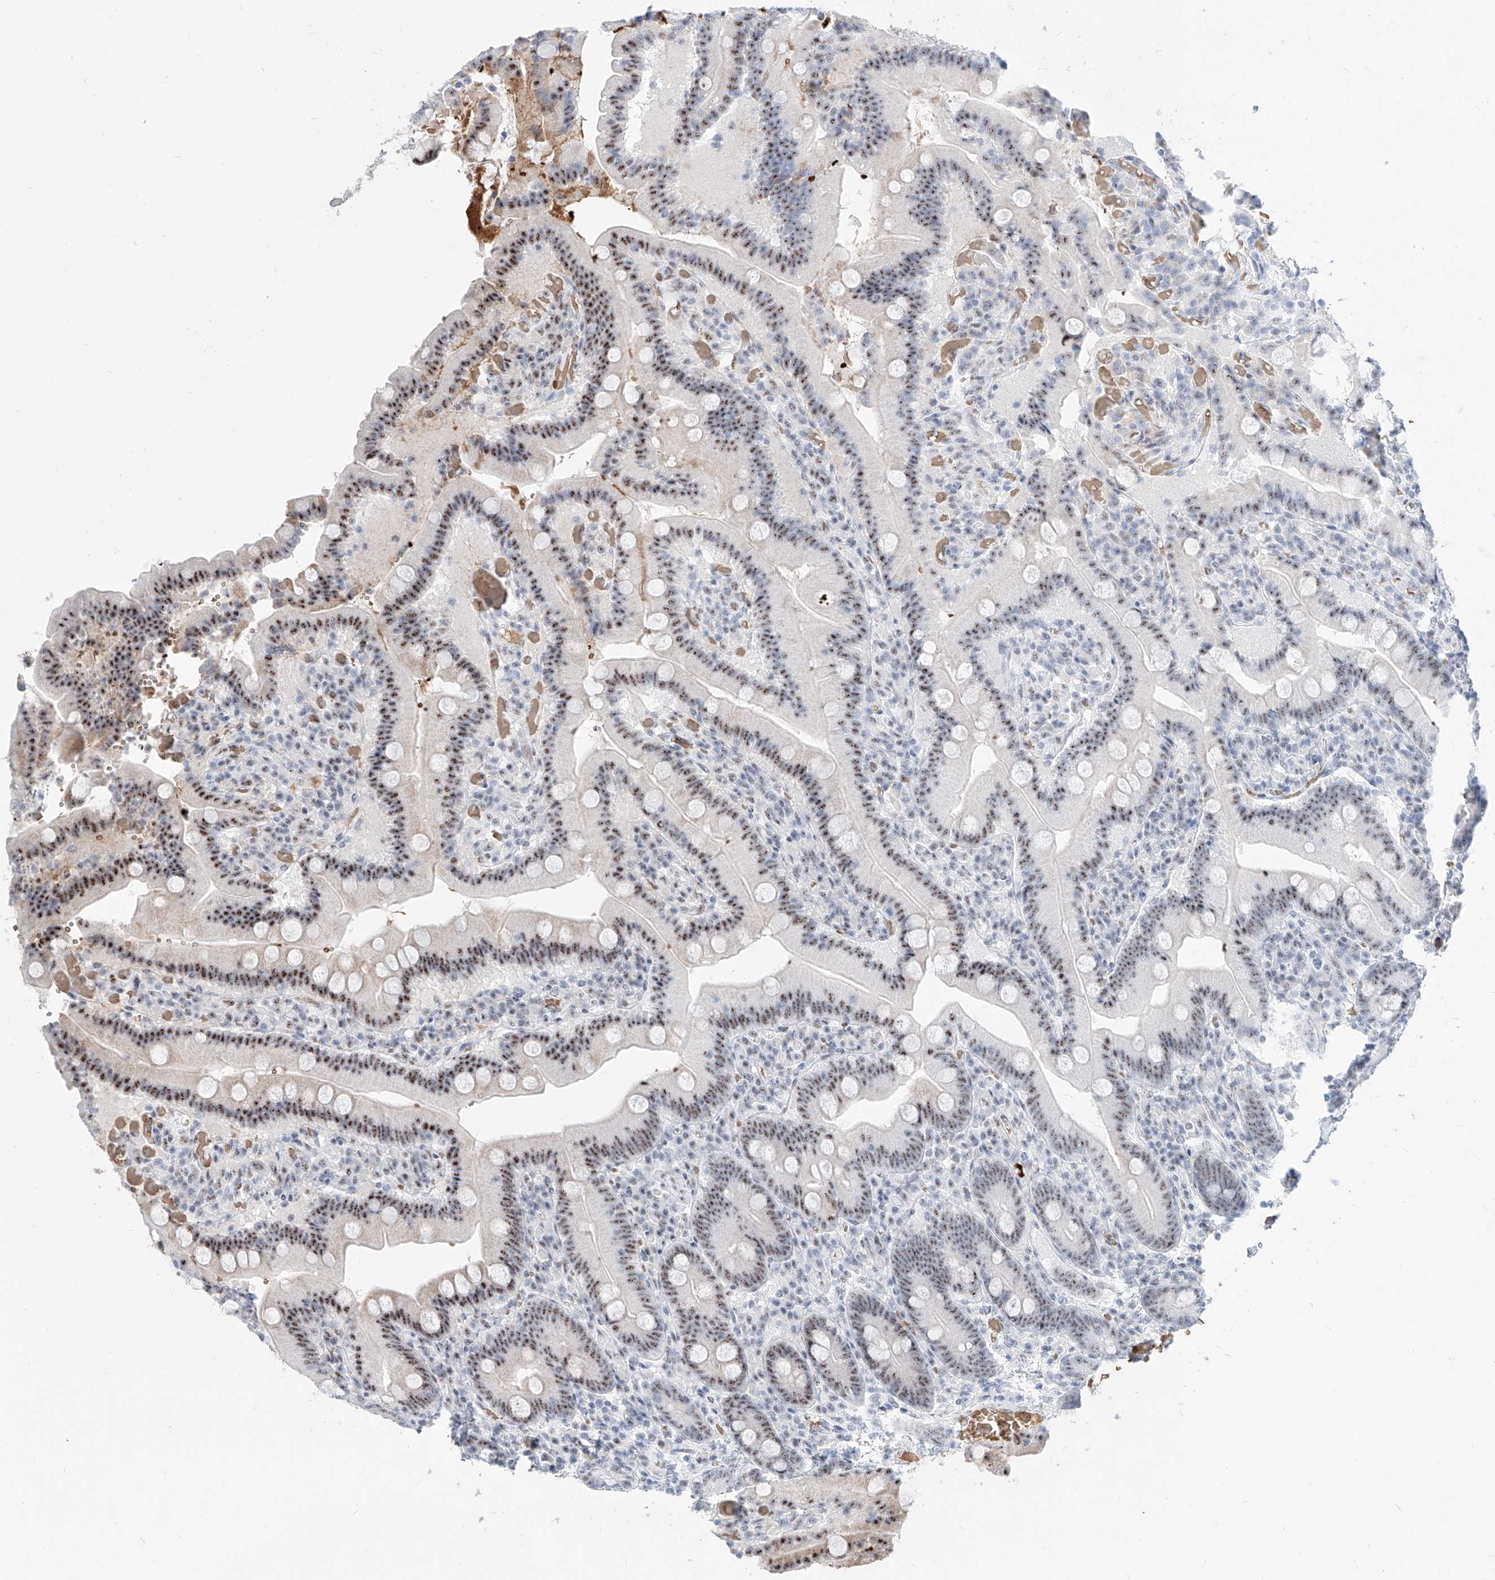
{"staining": {"intensity": "moderate", "quantity": ">75%", "location": "nuclear"}, "tissue": "duodenum", "cell_type": "Glandular cells", "image_type": "normal", "snomed": [{"axis": "morphology", "description": "Normal tissue, NOS"}, {"axis": "topography", "description": "Duodenum"}], "caption": "A medium amount of moderate nuclear positivity is appreciated in approximately >75% of glandular cells in benign duodenum.", "gene": "ZFP42", "patient": {"sex": "female", "age": 62}}